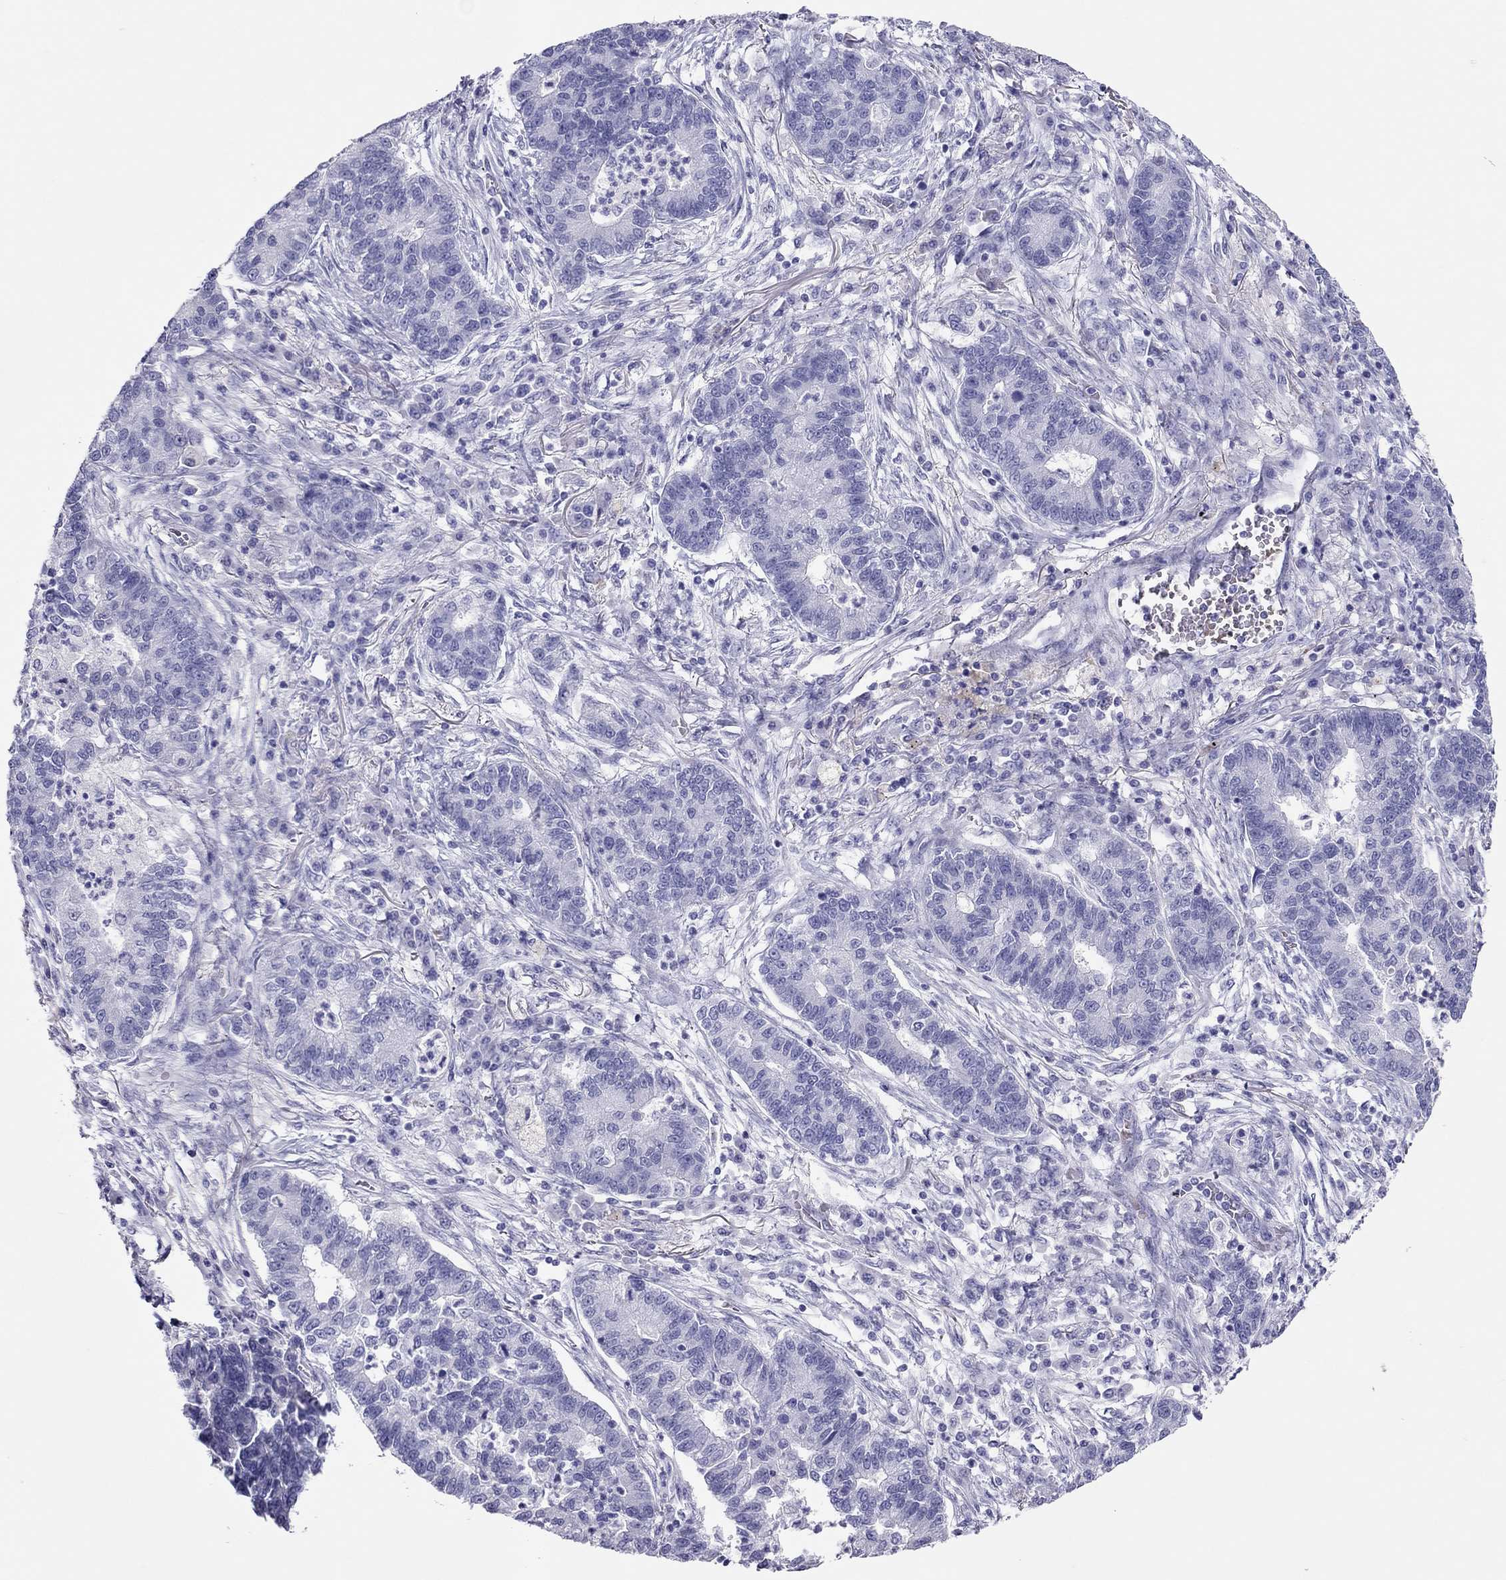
{"staining": {"intensity": "negative", "quantity": "none", "location": "none"}, "tissue": "lung cancer", "cell_type": "Tumor cells", "image_type": "cancer", "snomed": [{"axis": "morphology", "description": "Adenocarcinoma, NOS"}, {"axis": "topography", "description": "Lung"}], "caption": "DAB (3,3'-diaminobenzidine) immunohistochemical staining of lung cancer (adenocarcinoma) exhibits no significant positivity in tumor cells.", "gene": "TSHB", "patient": {"sex": "female", "age": 57}}